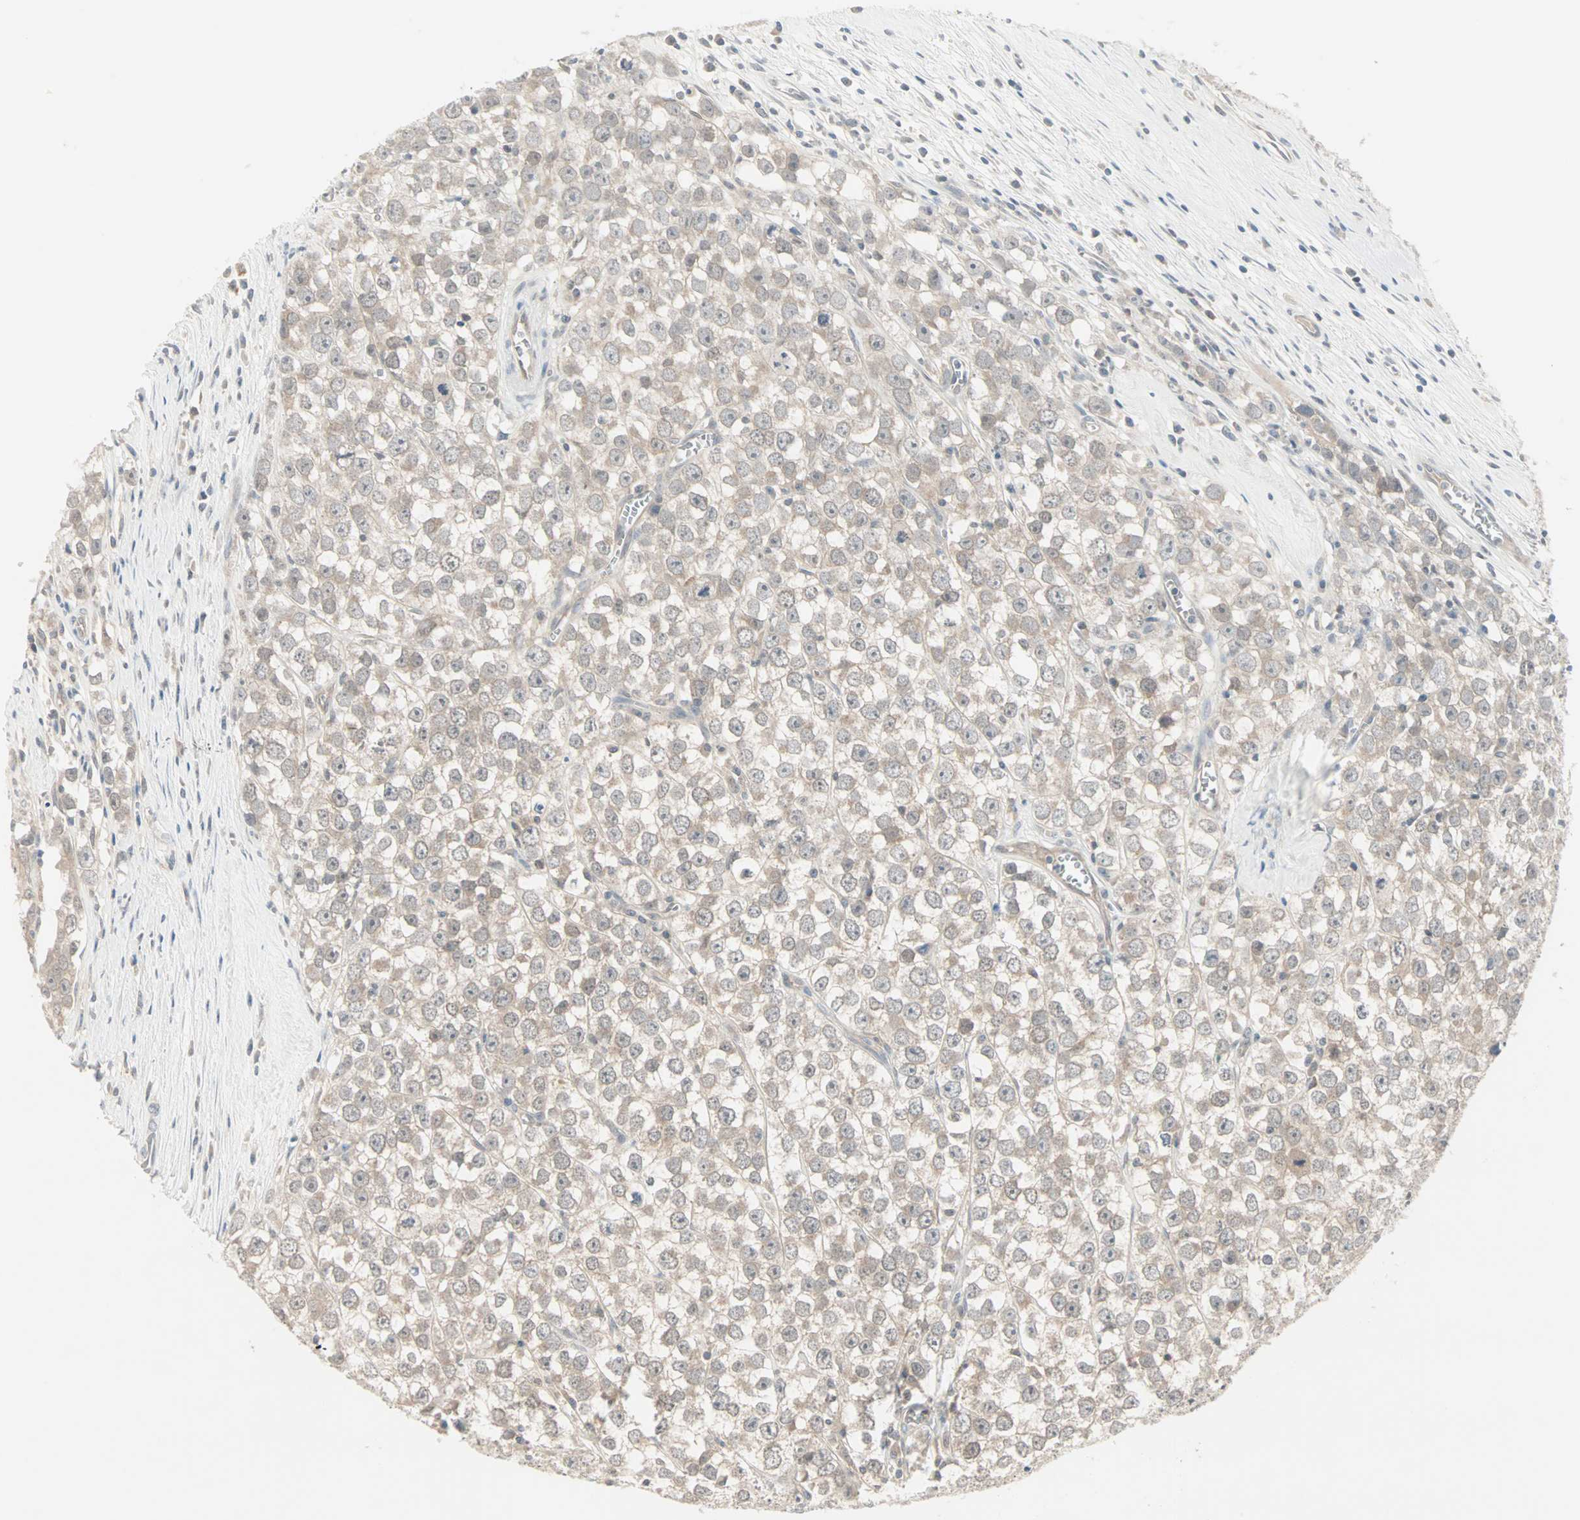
{"staining": {"intensity": "weak", "quantity": "25%-75%", "location": "cytoplasmic/membranous"}, "tissue": "testis cancer", "cell_type": "Tumor cells", "image_type": "cancer", "snomed": [{"axis": "morphology", "description": "Seminoma, NOS"}, {"axis": "morphology", "description": "Carcinoma, Embryonal, NOS"}, {"axis": "topography", "description": "Testis"}], "caption": "Immunohistochemistry (IHC) (DAB (3,3'-diaminobenzidine)) staining of testis seminoma exhibits weak cytoplasmic/membranous protein staining in approximately 25%-75% of tumor cells.", "gene": "PTPA", "patient": {"sex": "male", "age": 52}}